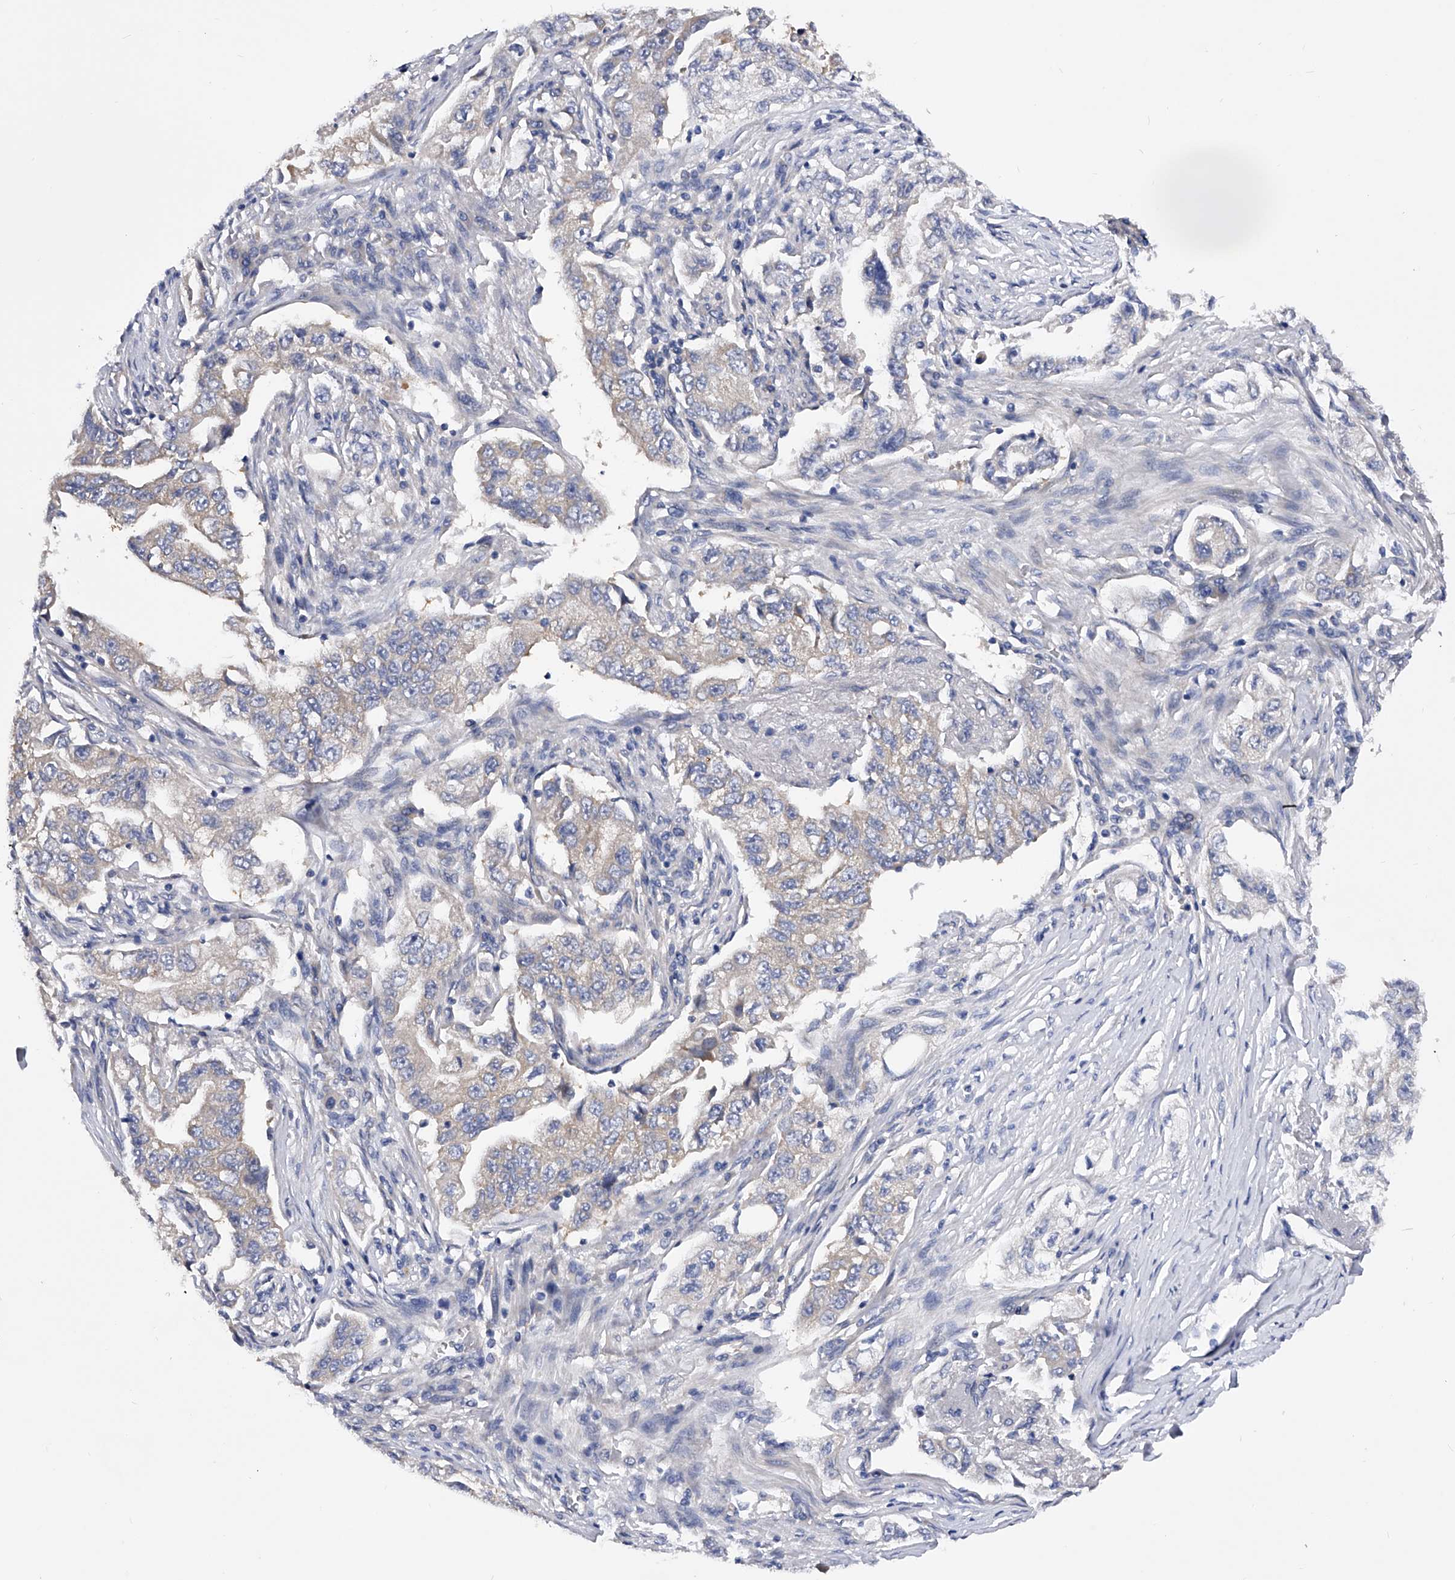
{"staining": {"intensity": "negative", "quantity": "none", "location": "none"}, "tissue": "lung cancer", "cell_type": "Tumor cells", "image_type": "cancer", "snomed": [{"axis": "morphology", "description": "Adenocarcinoma, NOS"}, {"axis": "topography", "description": "Lung"}], "caption": "Protein analysis of adenocarcinoma (lung) displays no significant expression in tumor cells.", "gene": "PPP5C", "patient": {"sex": "female", "age": 51}}